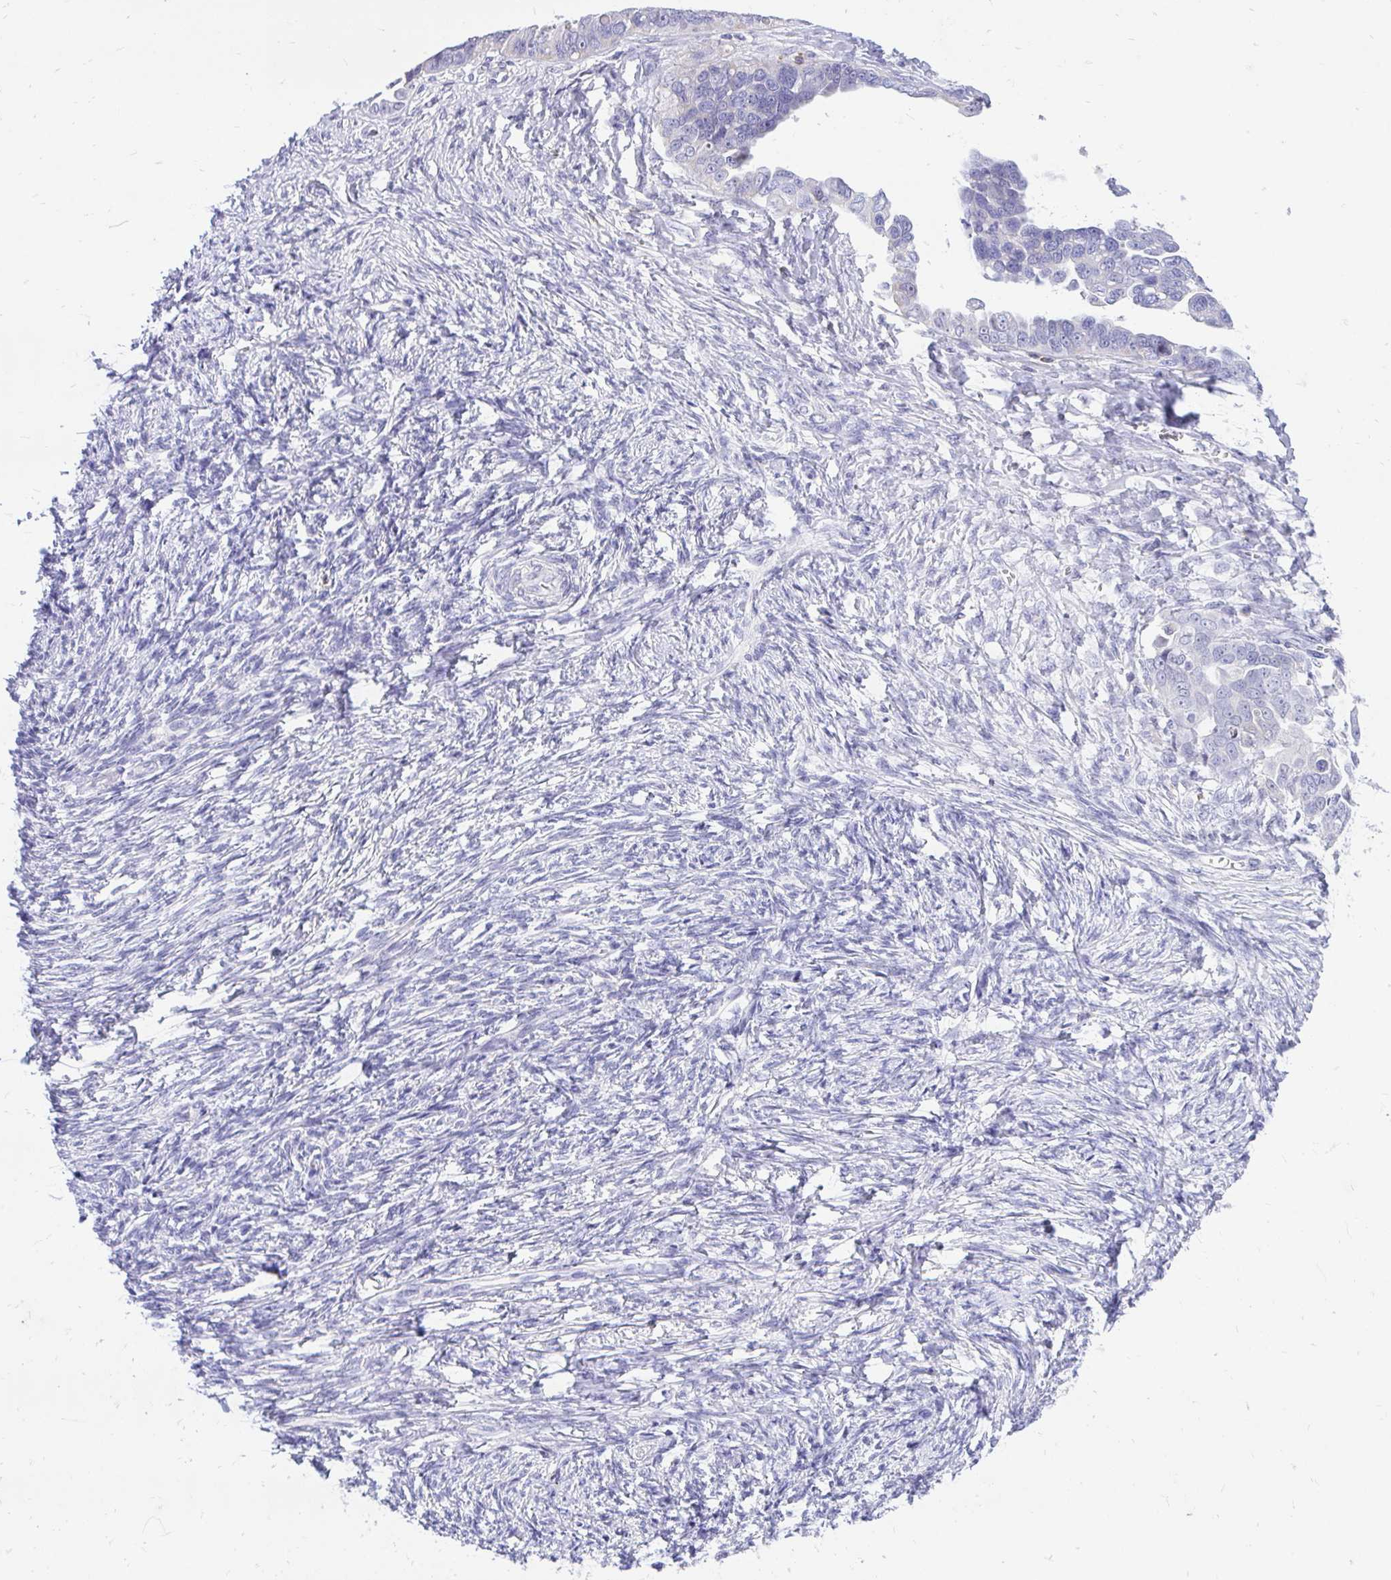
{"staining": {"intensity": "negative", "quantity": "none", "location": "none"}, "tissue": "ovarian cancer", "cell_type": "Tumor cells", "image_type": "cancer", "snomed": [{"axis": "morphology", "description": "Cystadenocarcinoma, serous, NOS"}, {"axis": "topography", "description": "Ovary"}], "caption": "Serous cystadenocarcinoma (ovarian) was stained to show a protein in brown. There is no significant expression in tumor cells. The staining was performed using DAB (3,3'-diaminobenzidine) to visualize the protein expression in brown, while the nuclei were stained in blue with hematoxylin (Magnification: 20x).", "gene": "CXCL8", "patient": {"sex": "female", "age": 59}}